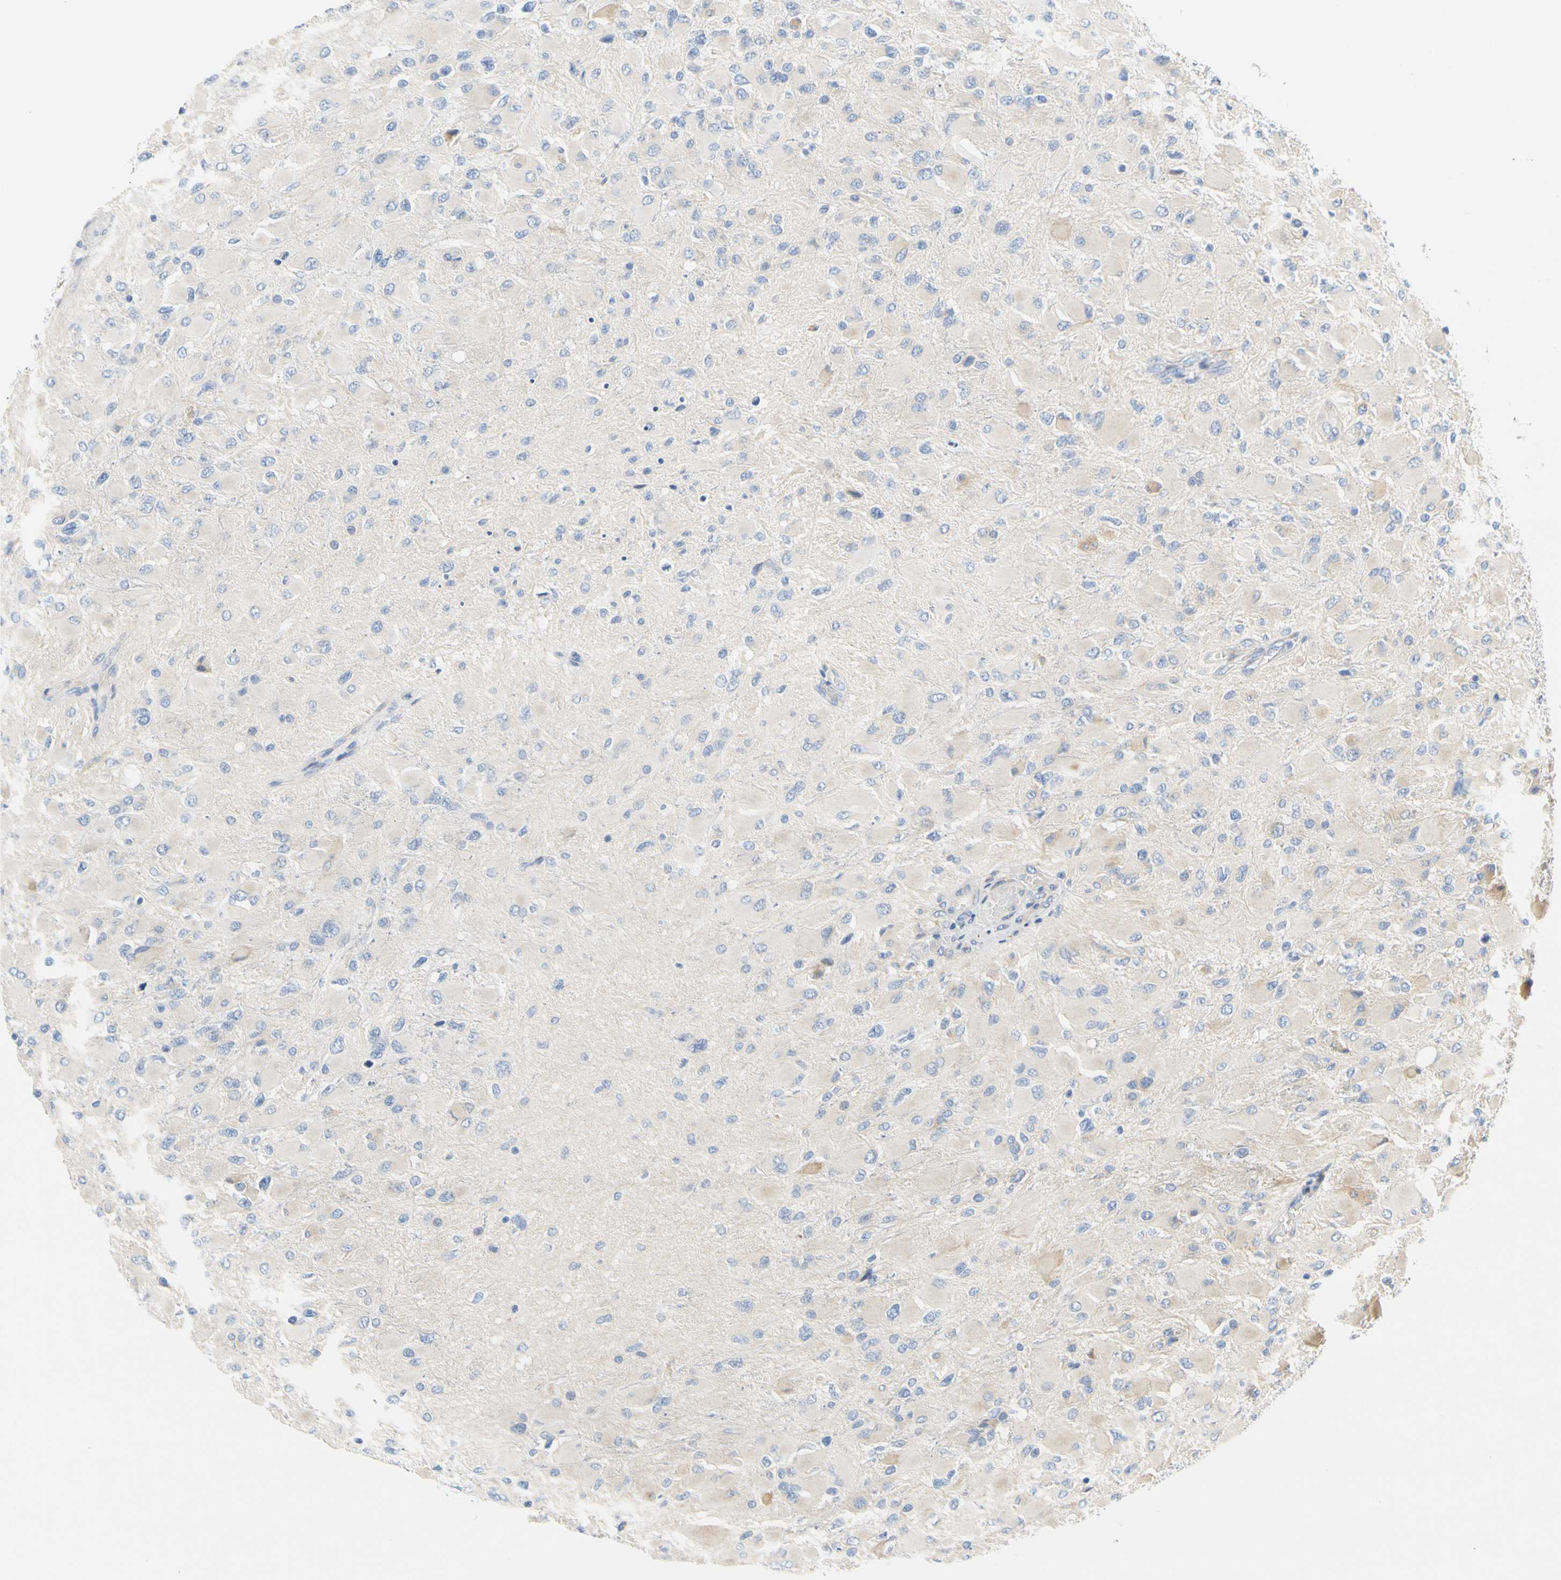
{"staining": {"intensity": "negative", "quantity": "none", "location": "none"}, "tissue": "glioma", "cell_type": "Tumor cells", "image_type": "cancer", "snomed": [{"axis": "morphology", "description": "Glioma, malignant, High grade"}, {"axis": "topography", "description": "Cerebral cortex"}], "caption": "The image exhibits no significant expression in tumor cells of glioma.", "gene": "ZNF236", "patient": {"sex": "female", "age": 36}}